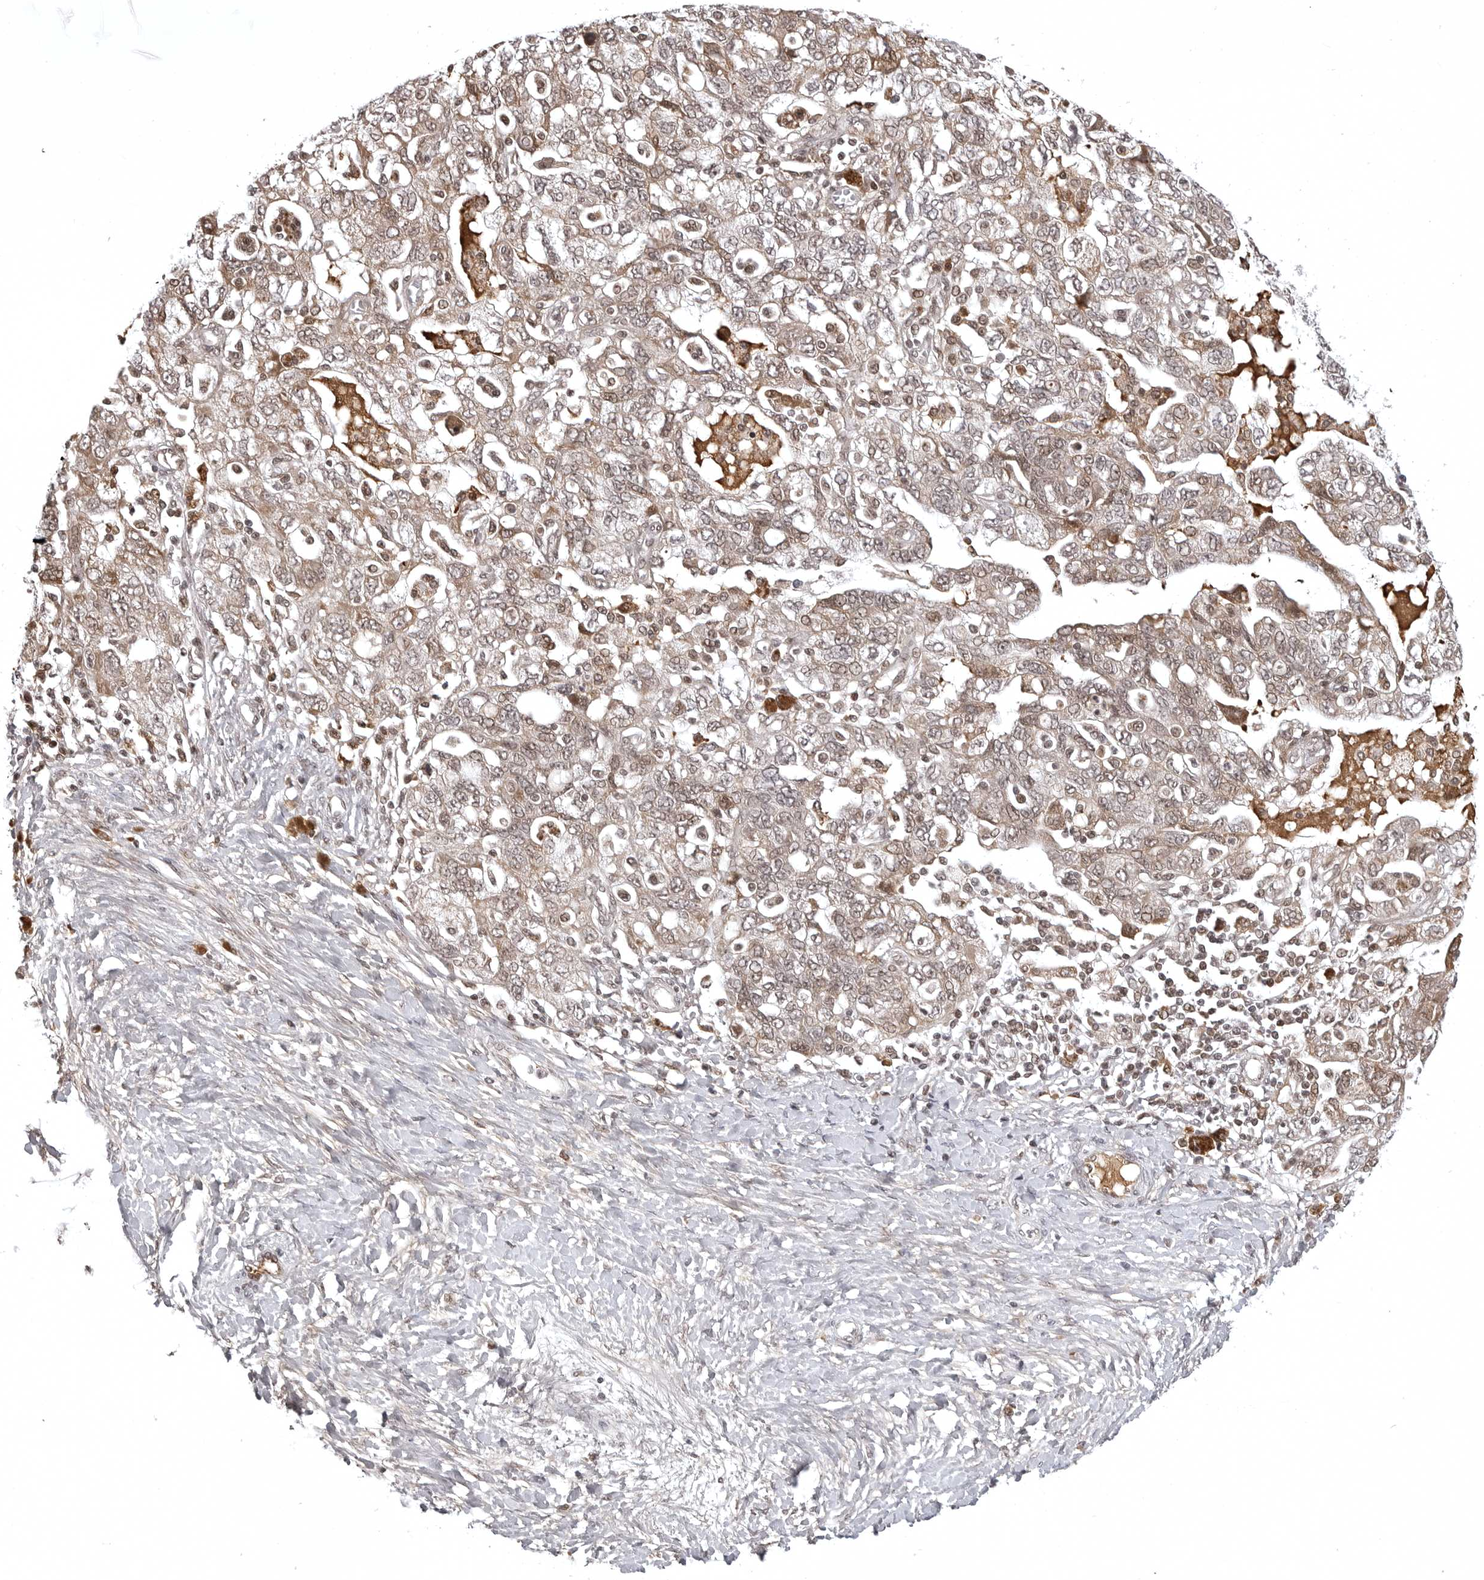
{"staining": {"intensity": "moderate", "quantity": "25%-75%", "location": "cytoplasmic/membranous,nuclear"}, "tissue": "ovarian cancer", "cell_type": "Tumor cells", "image_type": "cancer", "snomed": [{"axis": "morphology", "description": "Carcinoma, NOS"}, {"axis": "morphology", "description": "Cystadenocarcinoma, serous, NOS"}, {"axis": "topography", "description": "Ovary"}], "caption": "High-power microscopy captured an immunohistochemistry (IHC) photomicrograph of ovarian cancer (serous cystadenocarcinoma), revealing moderate cytoplasmic/membranous and nuclear staining in about 25%-75% of tumor cells.", "gene": "PHF3", "patient": {"sex": "female", "age": 69}}